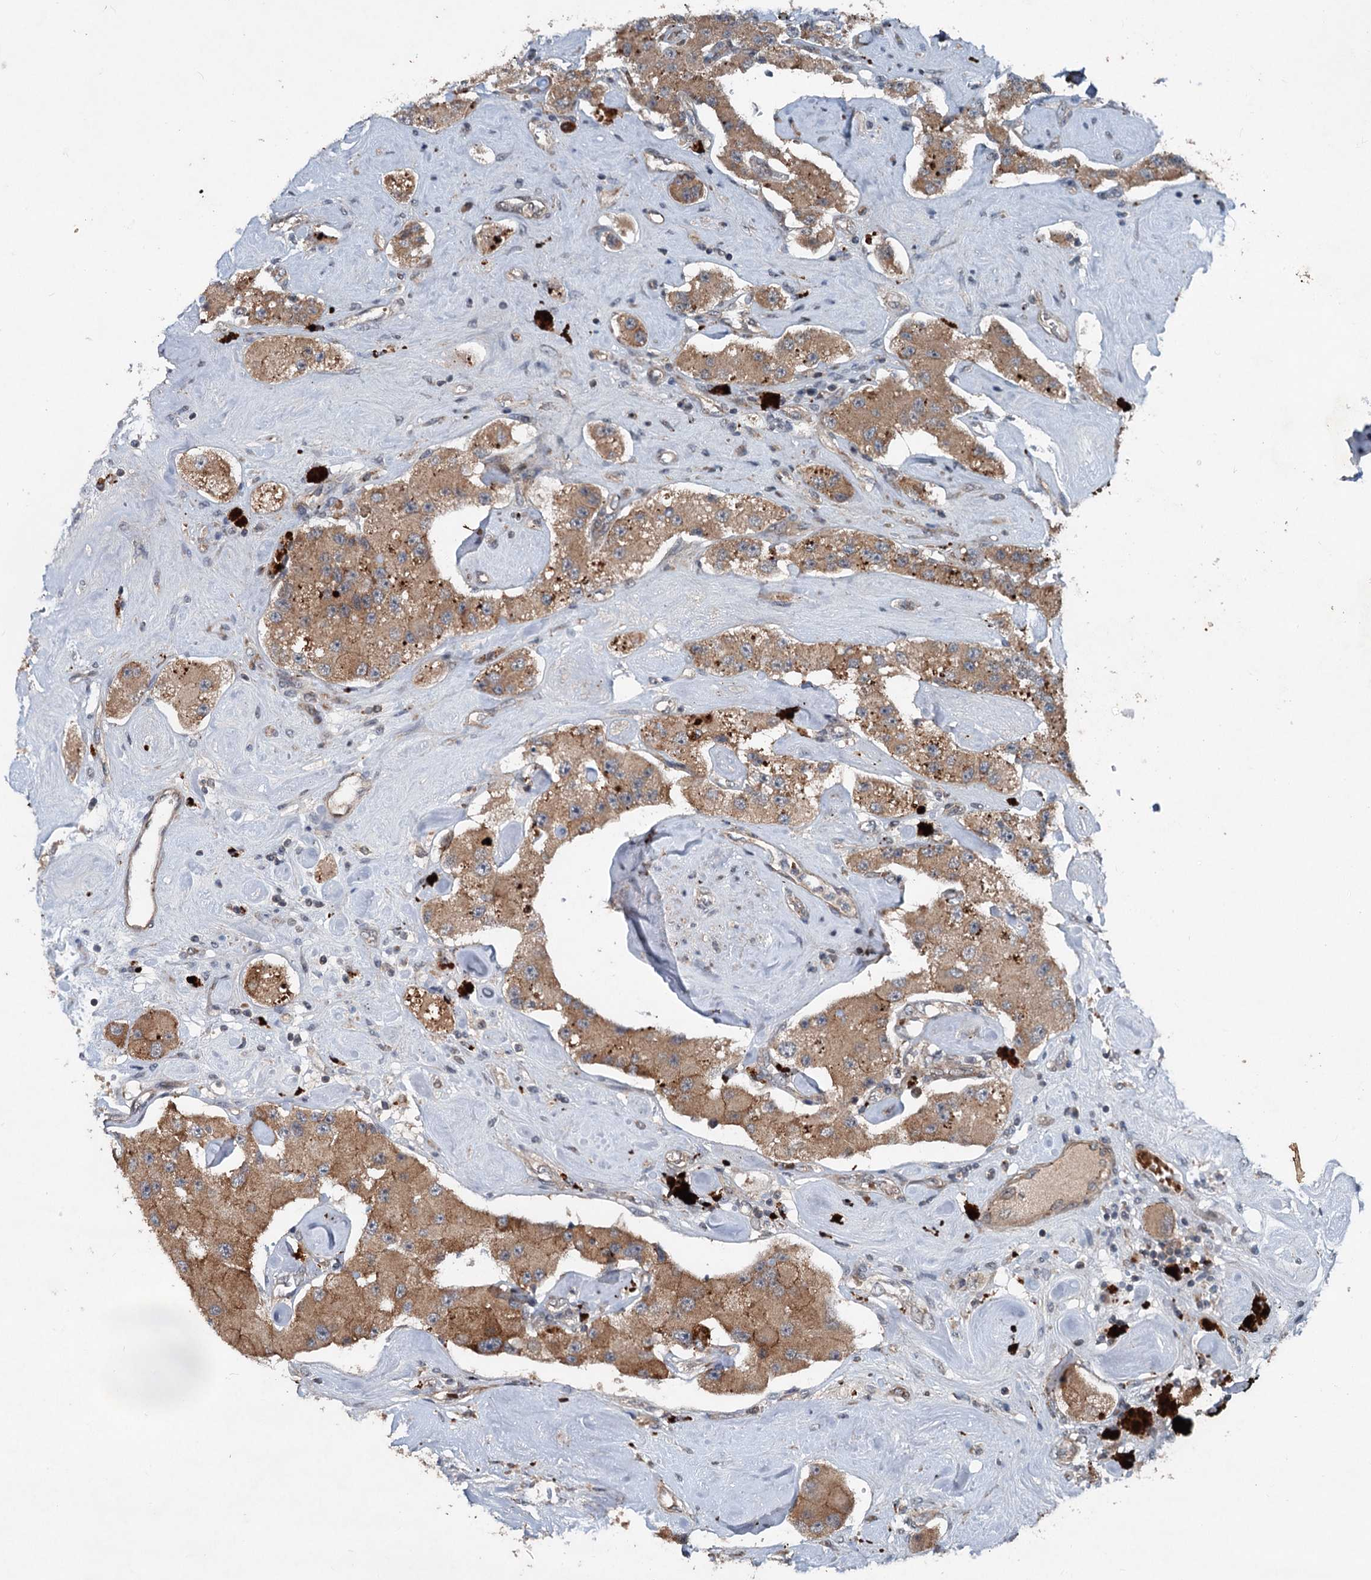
{"staining": {"intensity": "moderate", "quantity": ">75%", "location": "cytoplasmic/membranous"}, "tissue": "carcinoid", "cell_type": "Tumor cells", "image_type": "cancer", "snomed": [{"axis": "morphology", "description": "Carcinoid, malignant, NOS"}, {"axis": "topography", "description": "Pancreas"}], "caption": "Moderate cytoplasmic/membranous protein expression is identified in approximately >75% of tumor cells in carcinoid (malignant).", "gene": "N4BP2L2", "patient": {"sex": "male", "age": 41}}